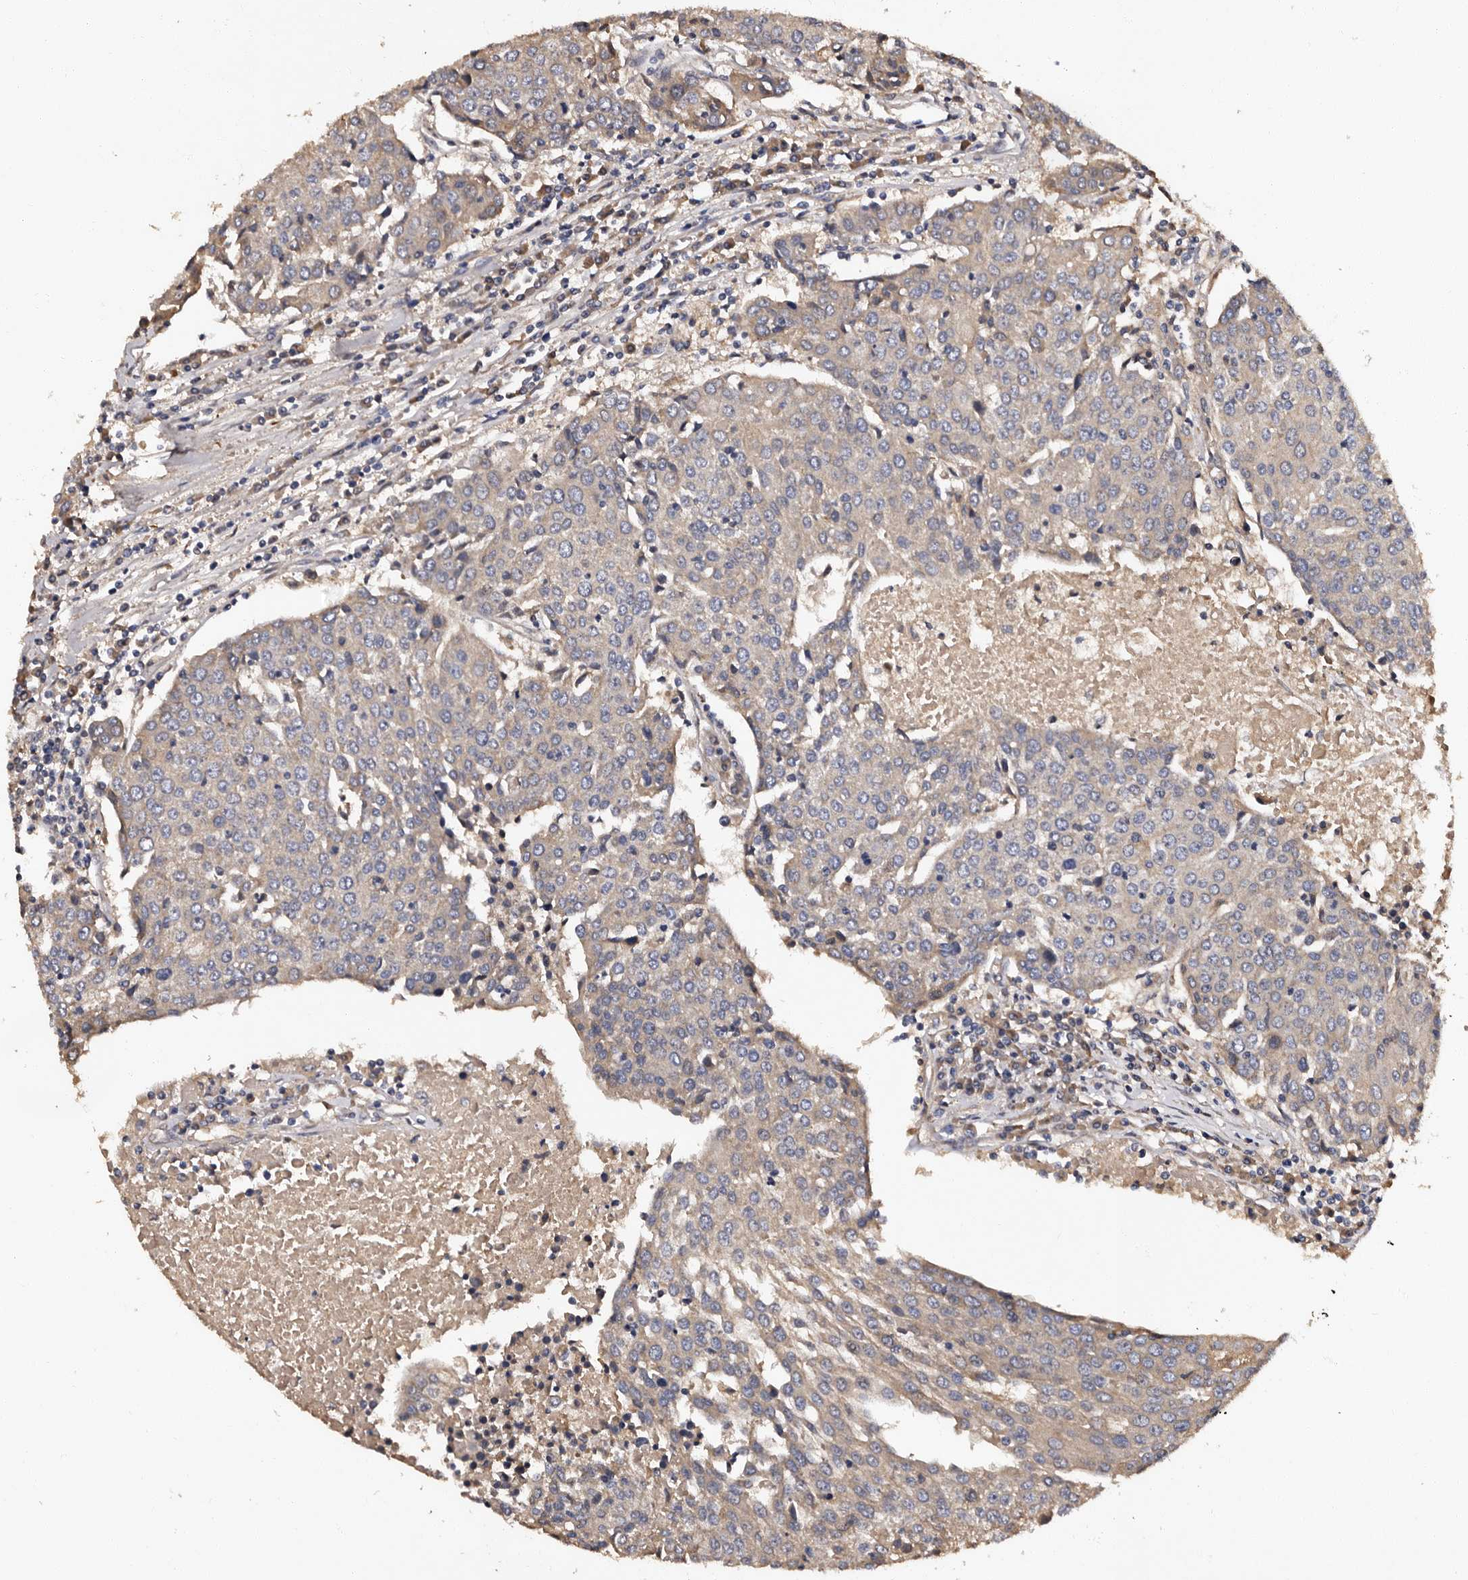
{"staining": {"intensity": "negative", "quantity": "none", "location": "none"}, "tissue": "urothelial cancer", "cell_type": "Tumor cells", "image_type": "cancer", "snomed": [{"axis": "morphology", "description": "Urothelial carcinoma, High grade"}, {"axis": "topography", "description": "Urinary bladder"}], "caption": "The image reveals no staining of tumor cells in urothelial cancer.", "gene": "ADCK5", "patient": {"sex": "female", "age": 85}}